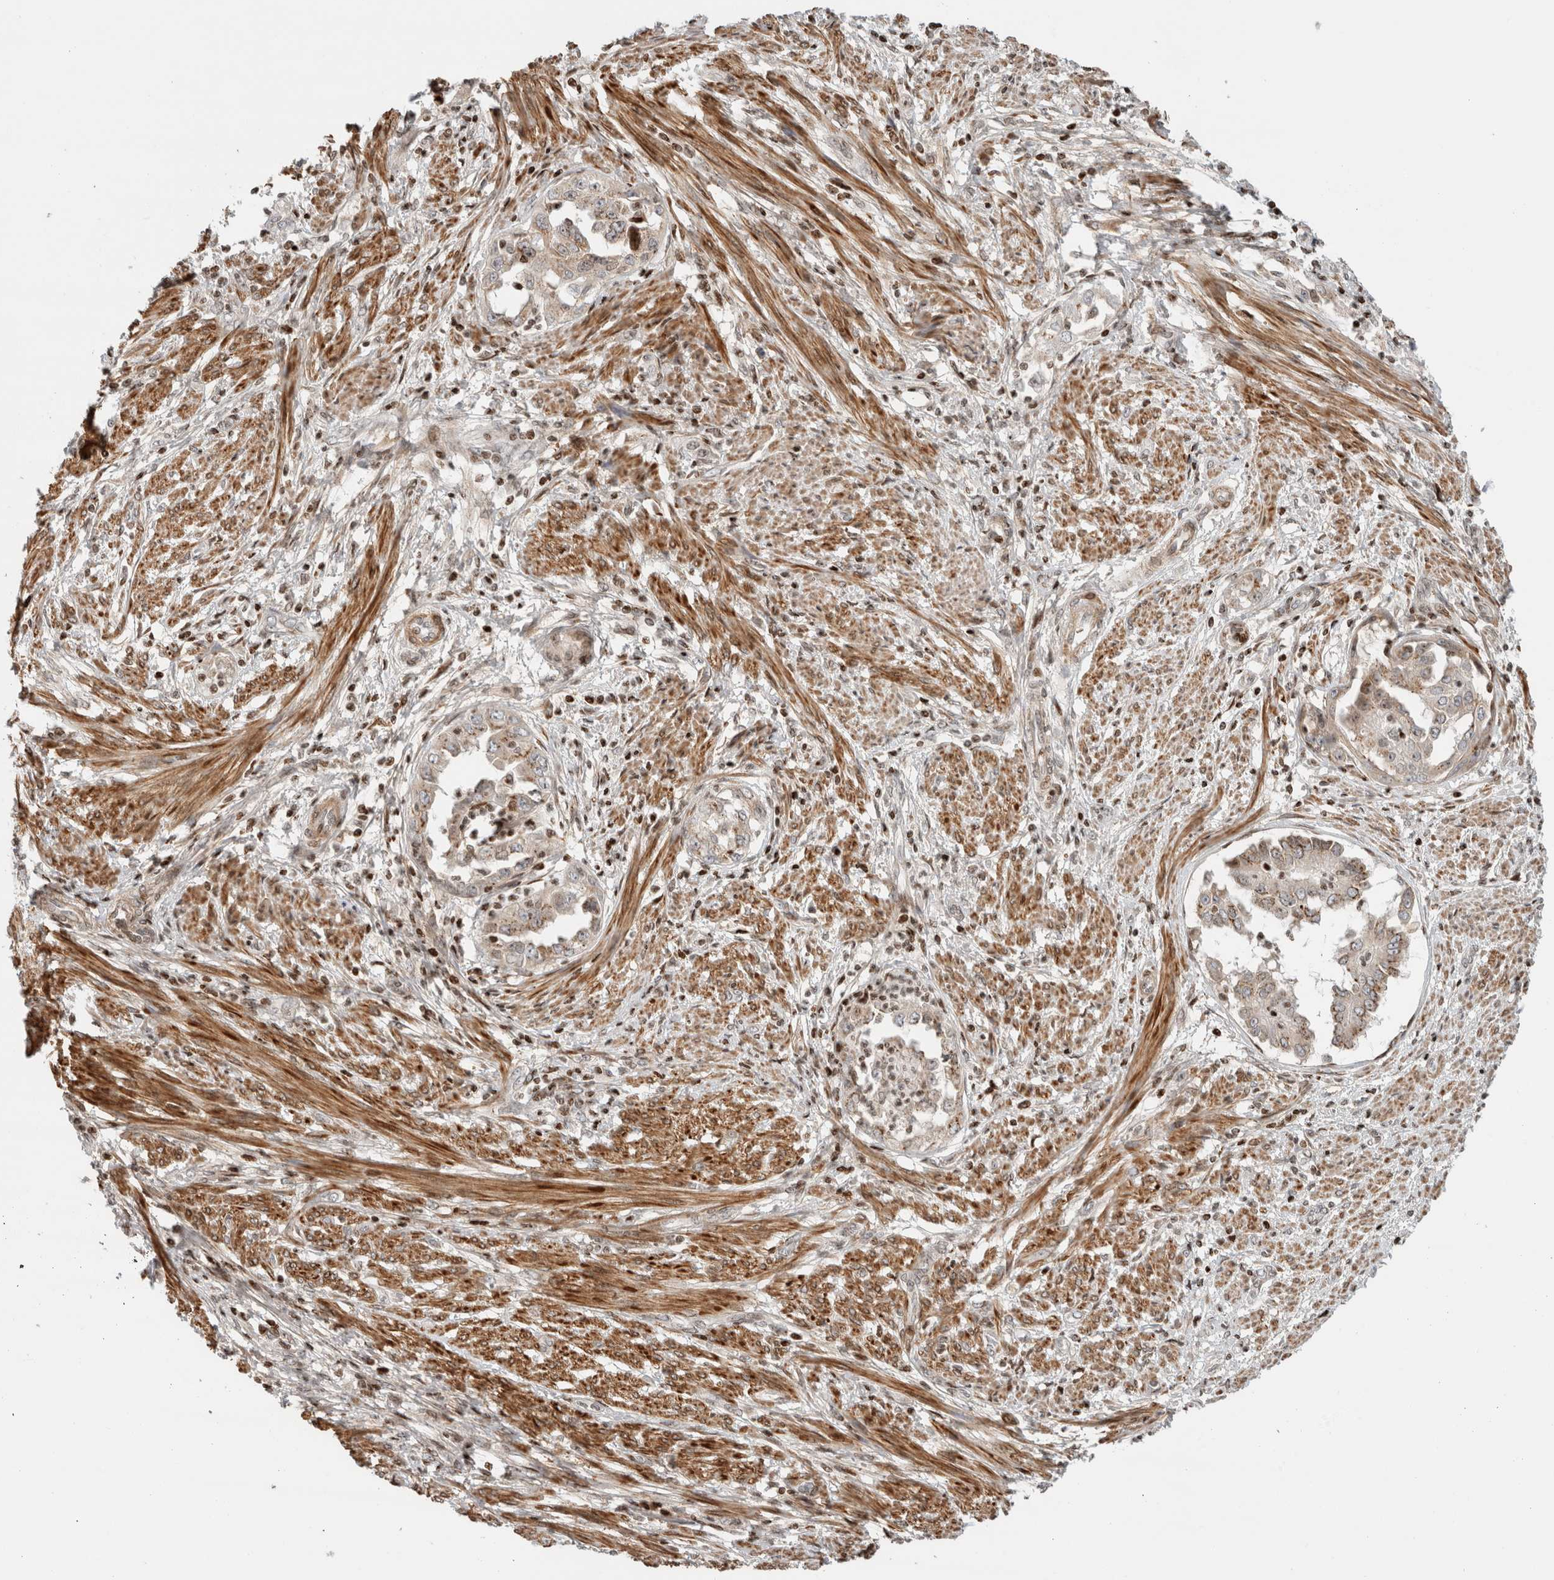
{"staining": {"intensity": "moderate", "quantity": "<25%", "location": "cytoplasmic/membranous"}, "tissue": "endometrial cancer", "cell_type": "Tumor cells", "image_type": "cancer", "snomed": [{"axis": "morphology", "description": "Adenocarcinoma, NOS"}, {"axis": "topography", "description": "Endometrium"}], "caption": "An image of endometrial cancer stained for a protein displays moderate cytoplasmic/membranous brown staining in tumor cells.", "gene": "GINS4", "patient": {"sex": "female", "age": 85}}